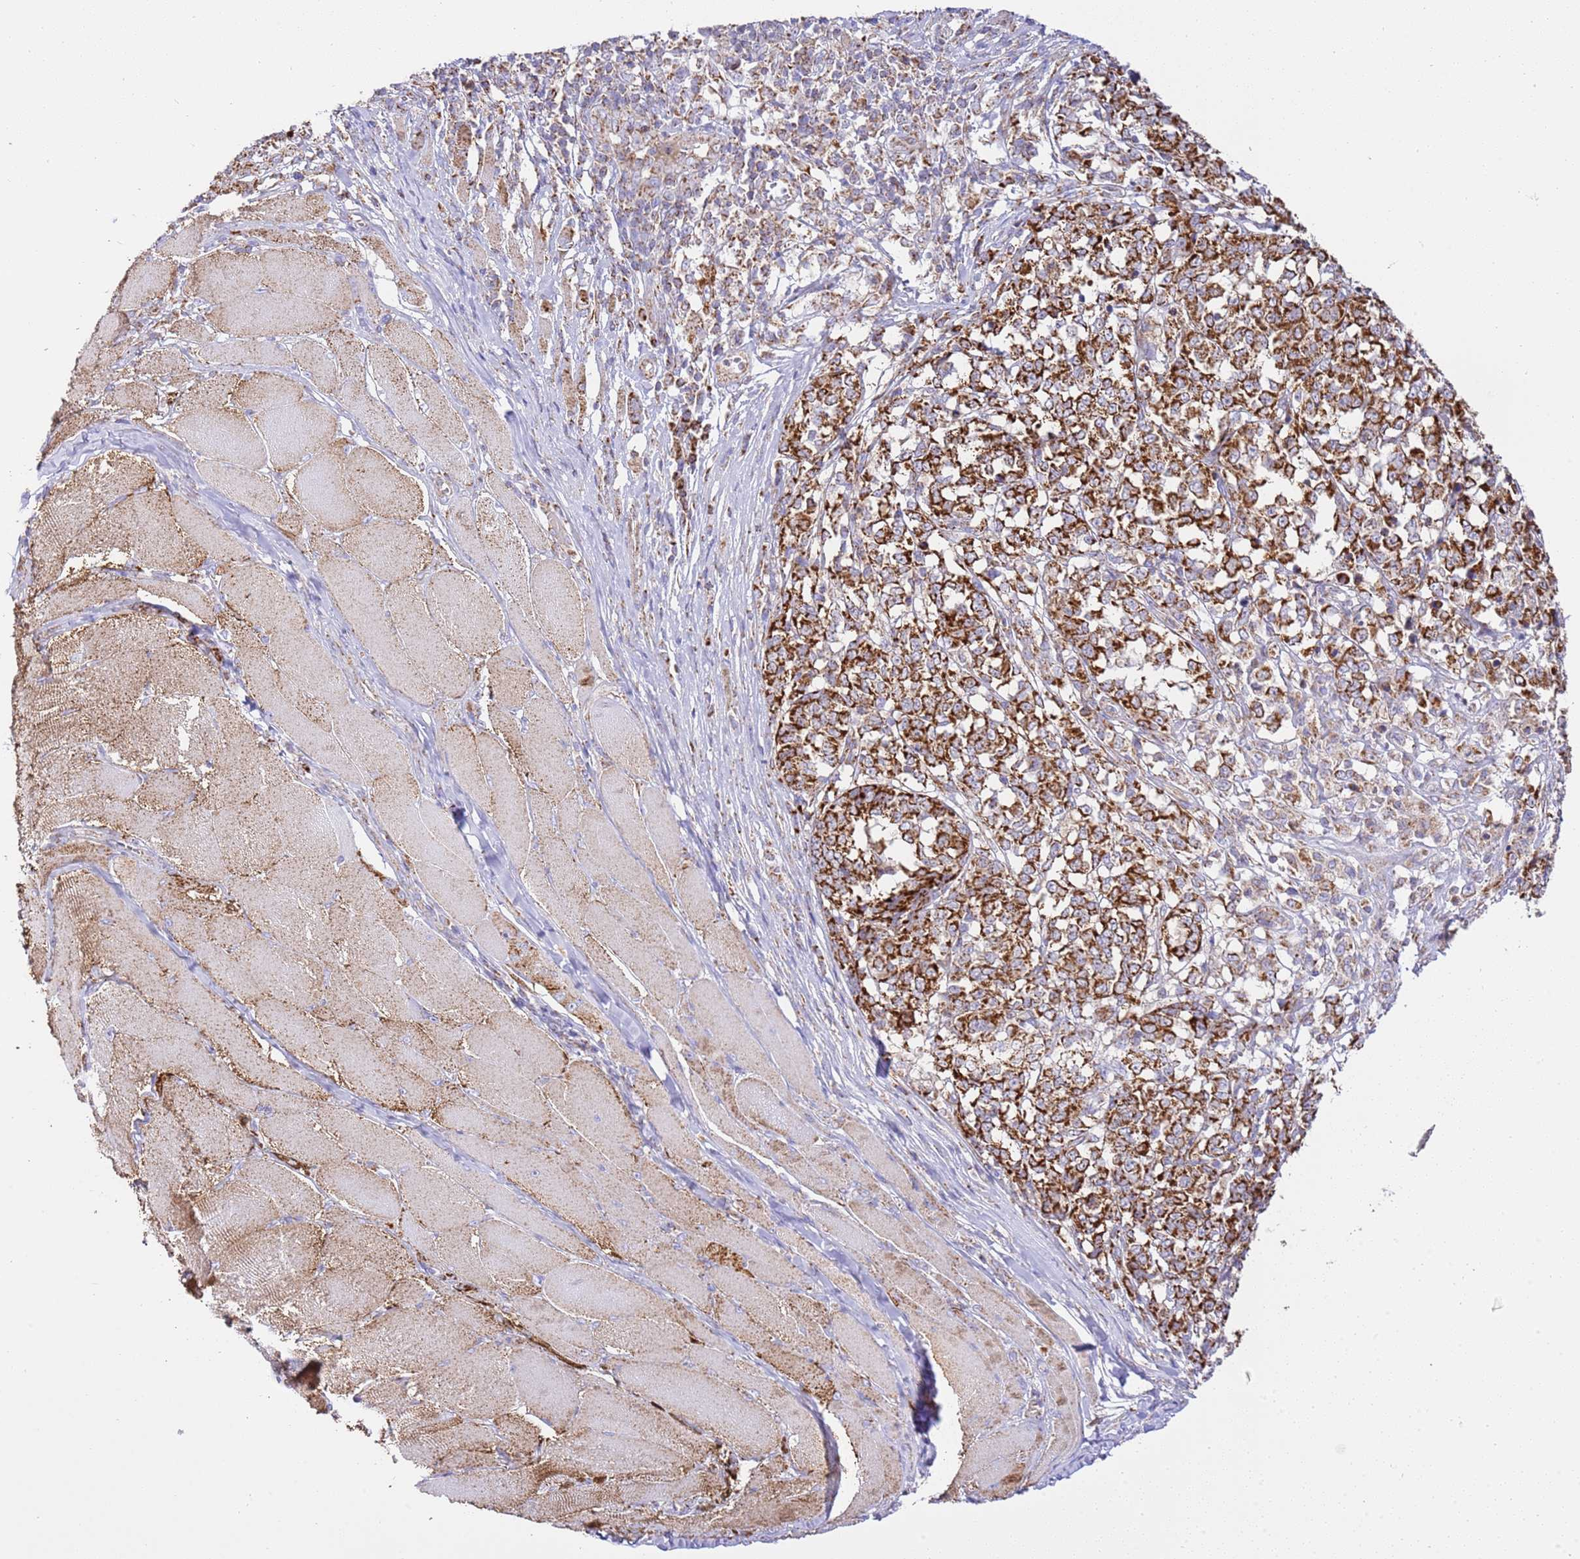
{"staining": {"intensity": "strong", "quantity": ">75%", "location": "cytoplasmic/membranous"}, "tissue": "melanoma", "cell_type": "Tumor cells", "image_type": "cancer", "snomed": [{"axis": "morphology", "description": "Malignant melanoma, NOS"}, {"axis": "topography", "description": "Skin"}], "caption": "Protein staining demonstrates strong cytoplasmic/membranous staining in approximately >75% of tumor cells in malignant melanoma. The staining is performed using DAB (3,3'-diaminobenzidine) brown chromogen to label protein expression. The nuclei are counter-stained blue using hematoxylin.", "gene": "ZBTB39", "patient": {"sex": "female", "age": 72}}